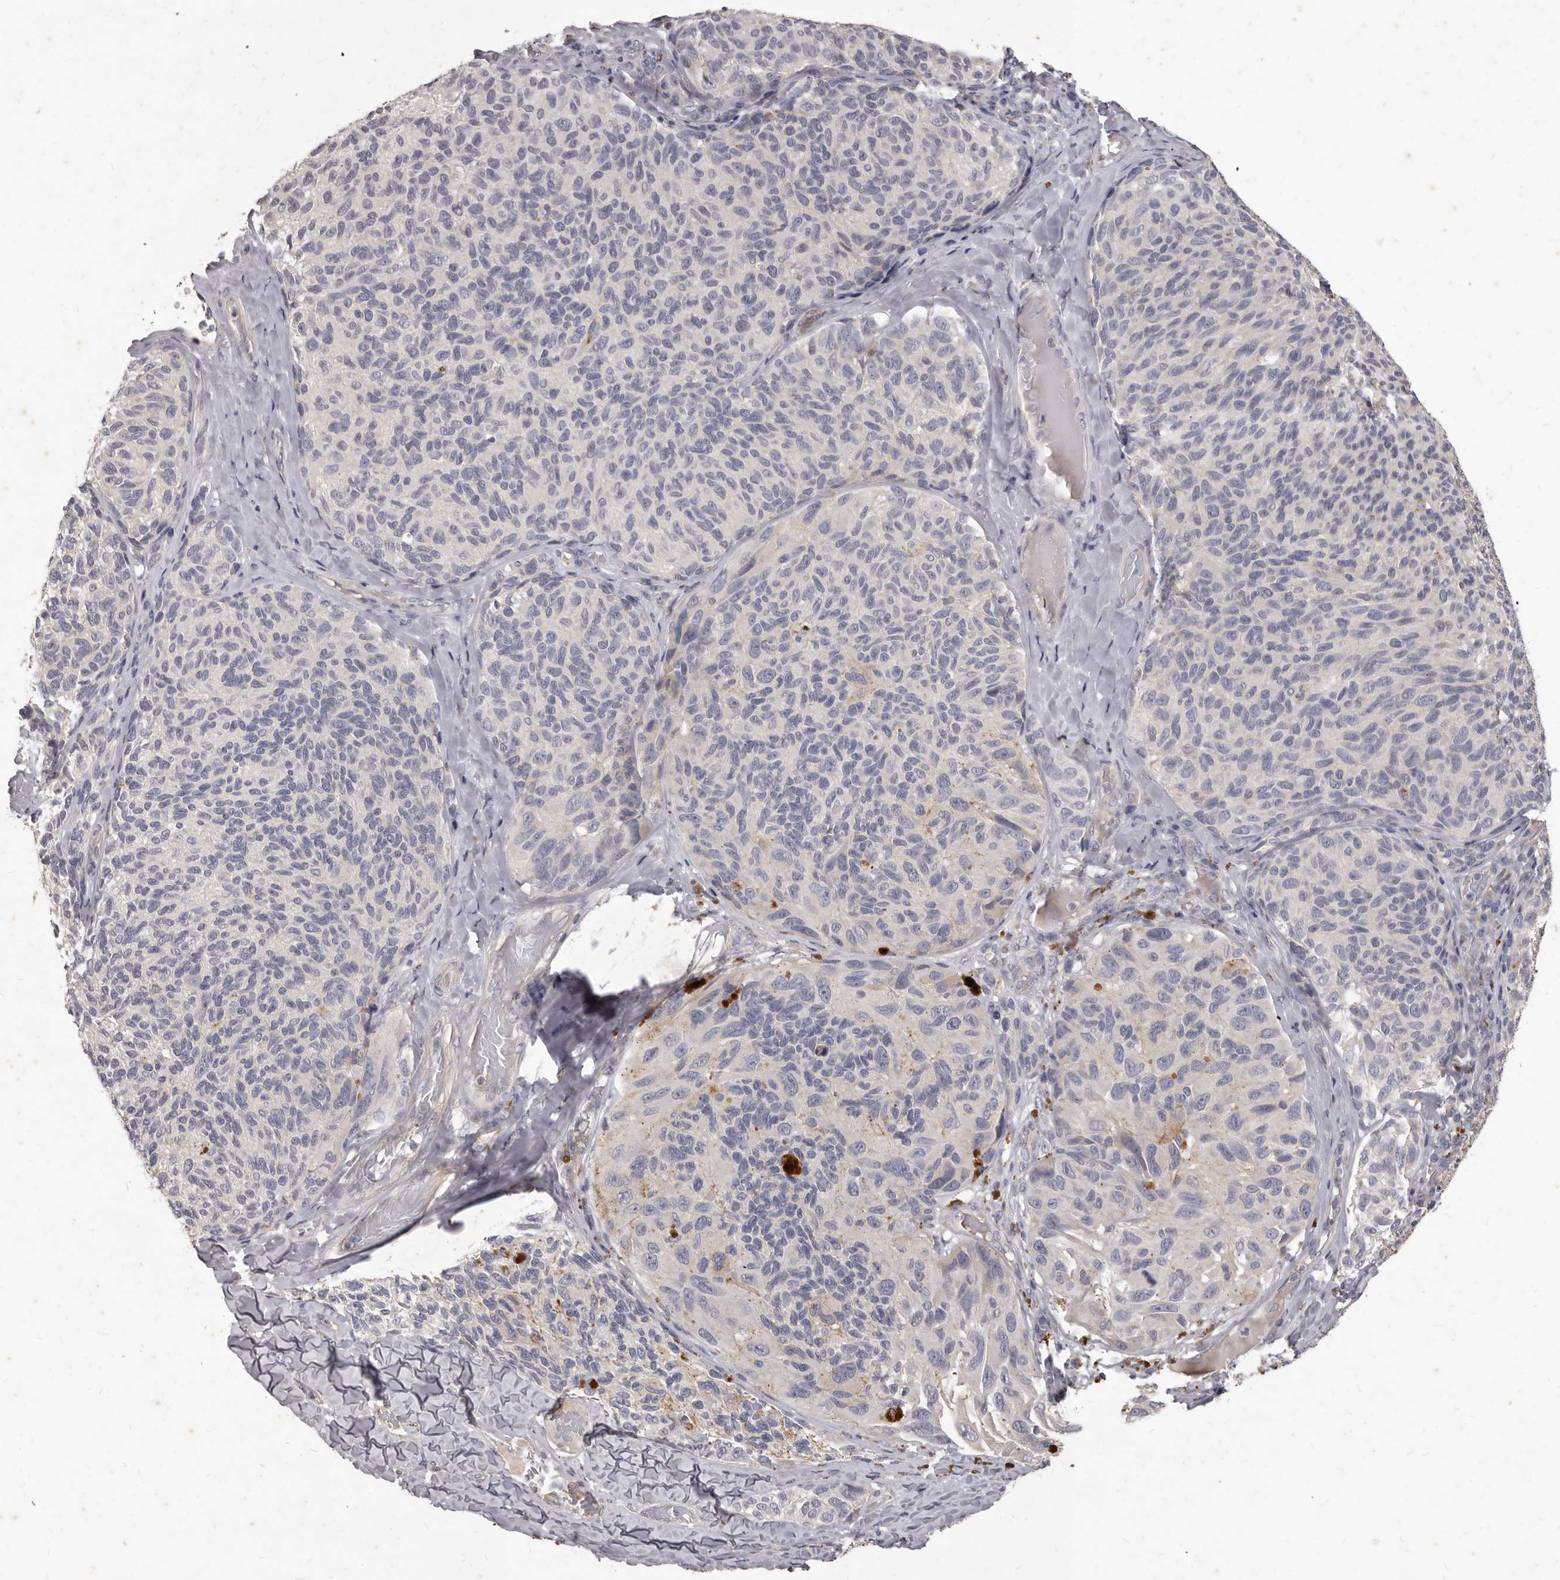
{"staining": {"intensity": "negative", "quantity": "none", "location": "none"}, "tissue": "melanoma", "cell_type": "Tumor cells", "image_type": "cancer", "snomed": [{"axis": "morphology", "description": "Malignant melanoma, NOS"}, {"axis": "topography", "description": "Skin"}], "caption": "There is no significant staining in tumor cells of melanoma.", "gene": "GPRC5C", "patient": {"sex": "female", "age": 73}}